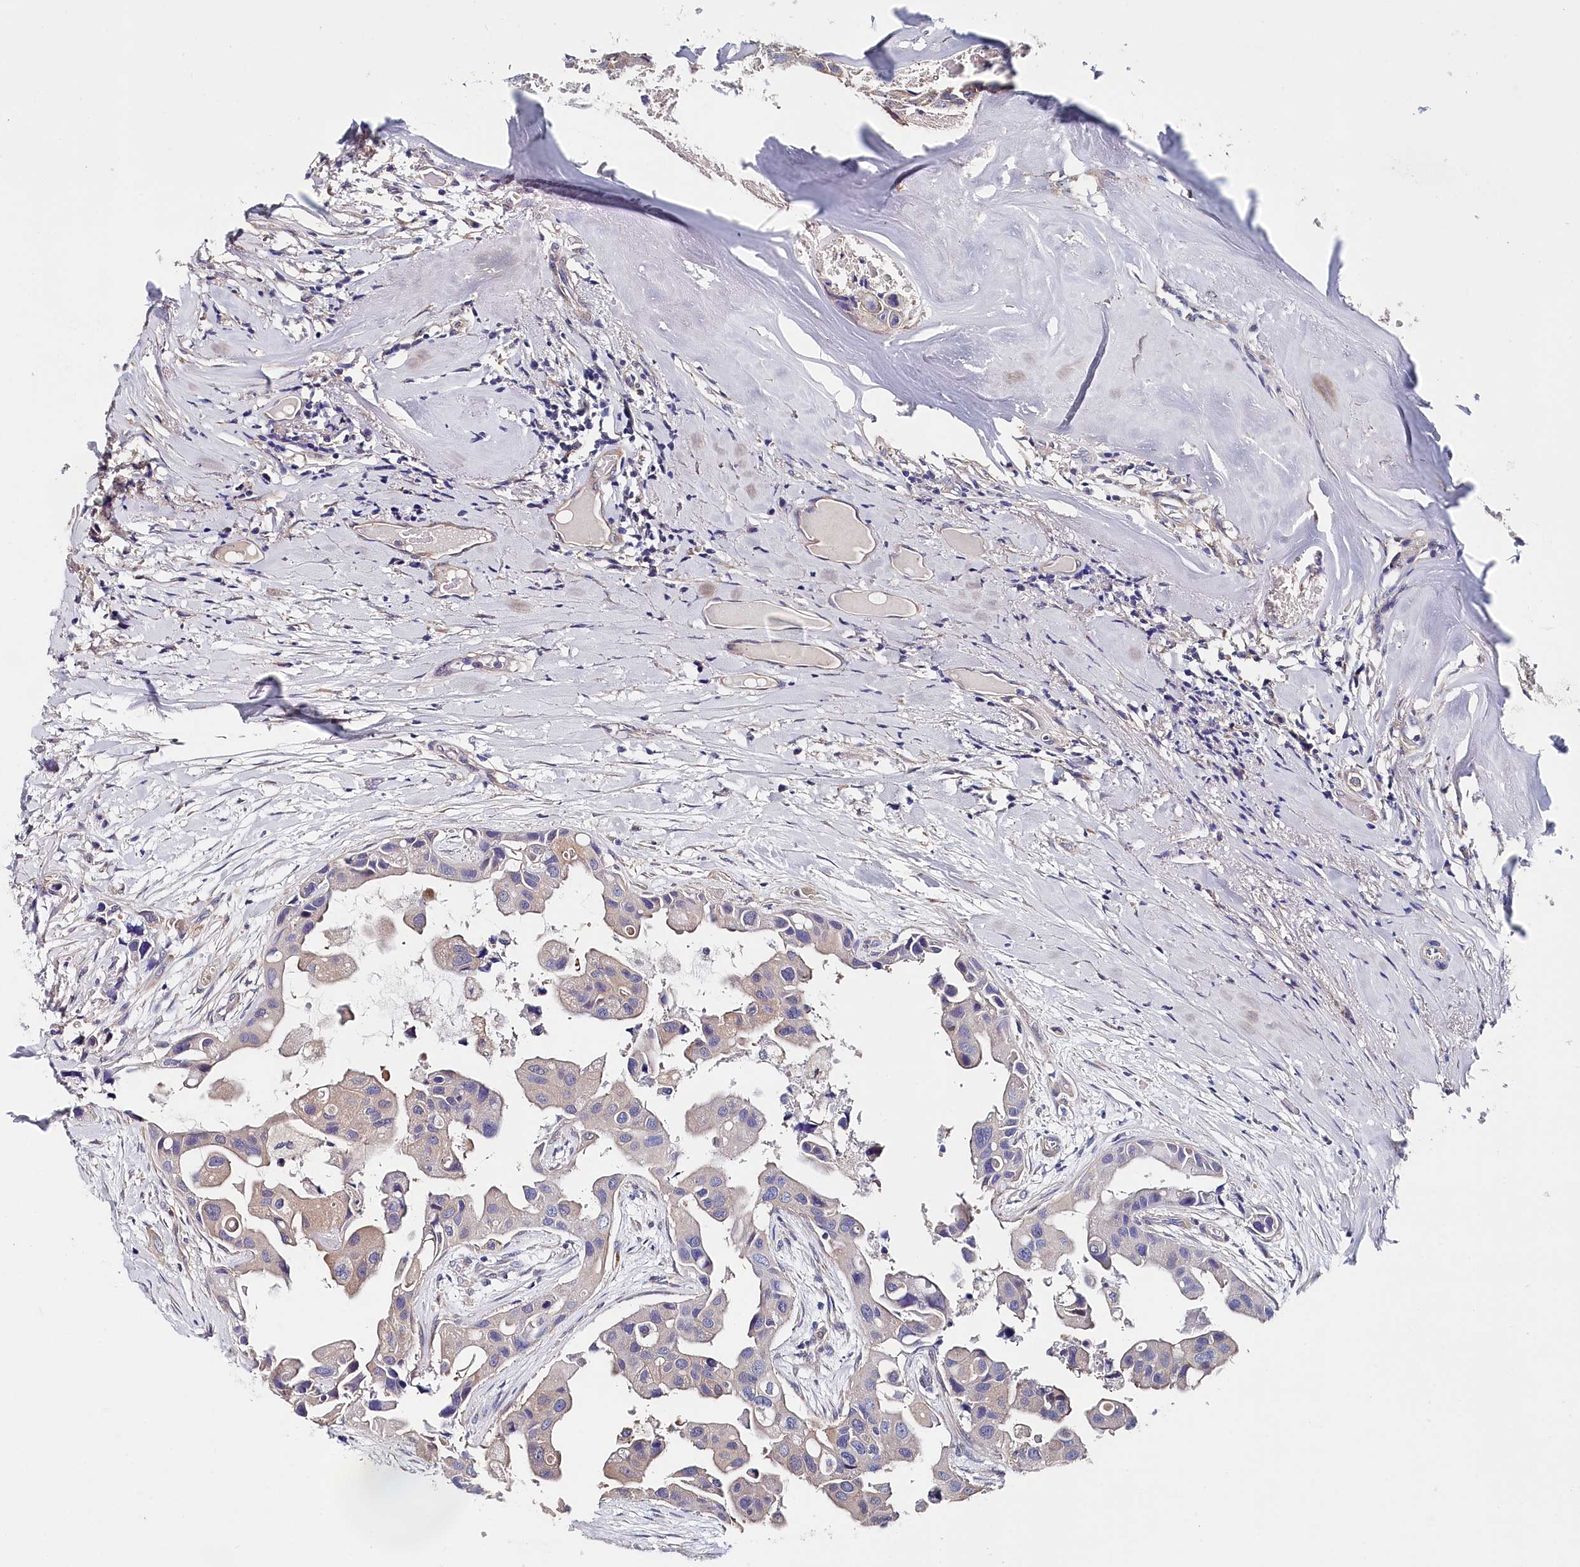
{"staining": {"intensity": "weak", "quantity": "<25%", "location": "cytoplasmic/membranous"}, "tissue": "head and neck cancer", "cell_type": "Tumor cells", "image_type": "cancer", "snomed": [{"axis": "morphology", "description": "Adenocarcinoma, NOS"}, {"axis": "morphology", "description": "Adenocarcinoma, metastatic, NOS"}, {"axis": "topography", "description": "Head-Neck"}], "caption": "Immunohistochemistry (IHC) micrograph of human head and neck cancer stained for a protein (brown), which reveals no staining in tumor cells.", "gene": "BHMT", "patient": {"sex": "male", "age": 75}}